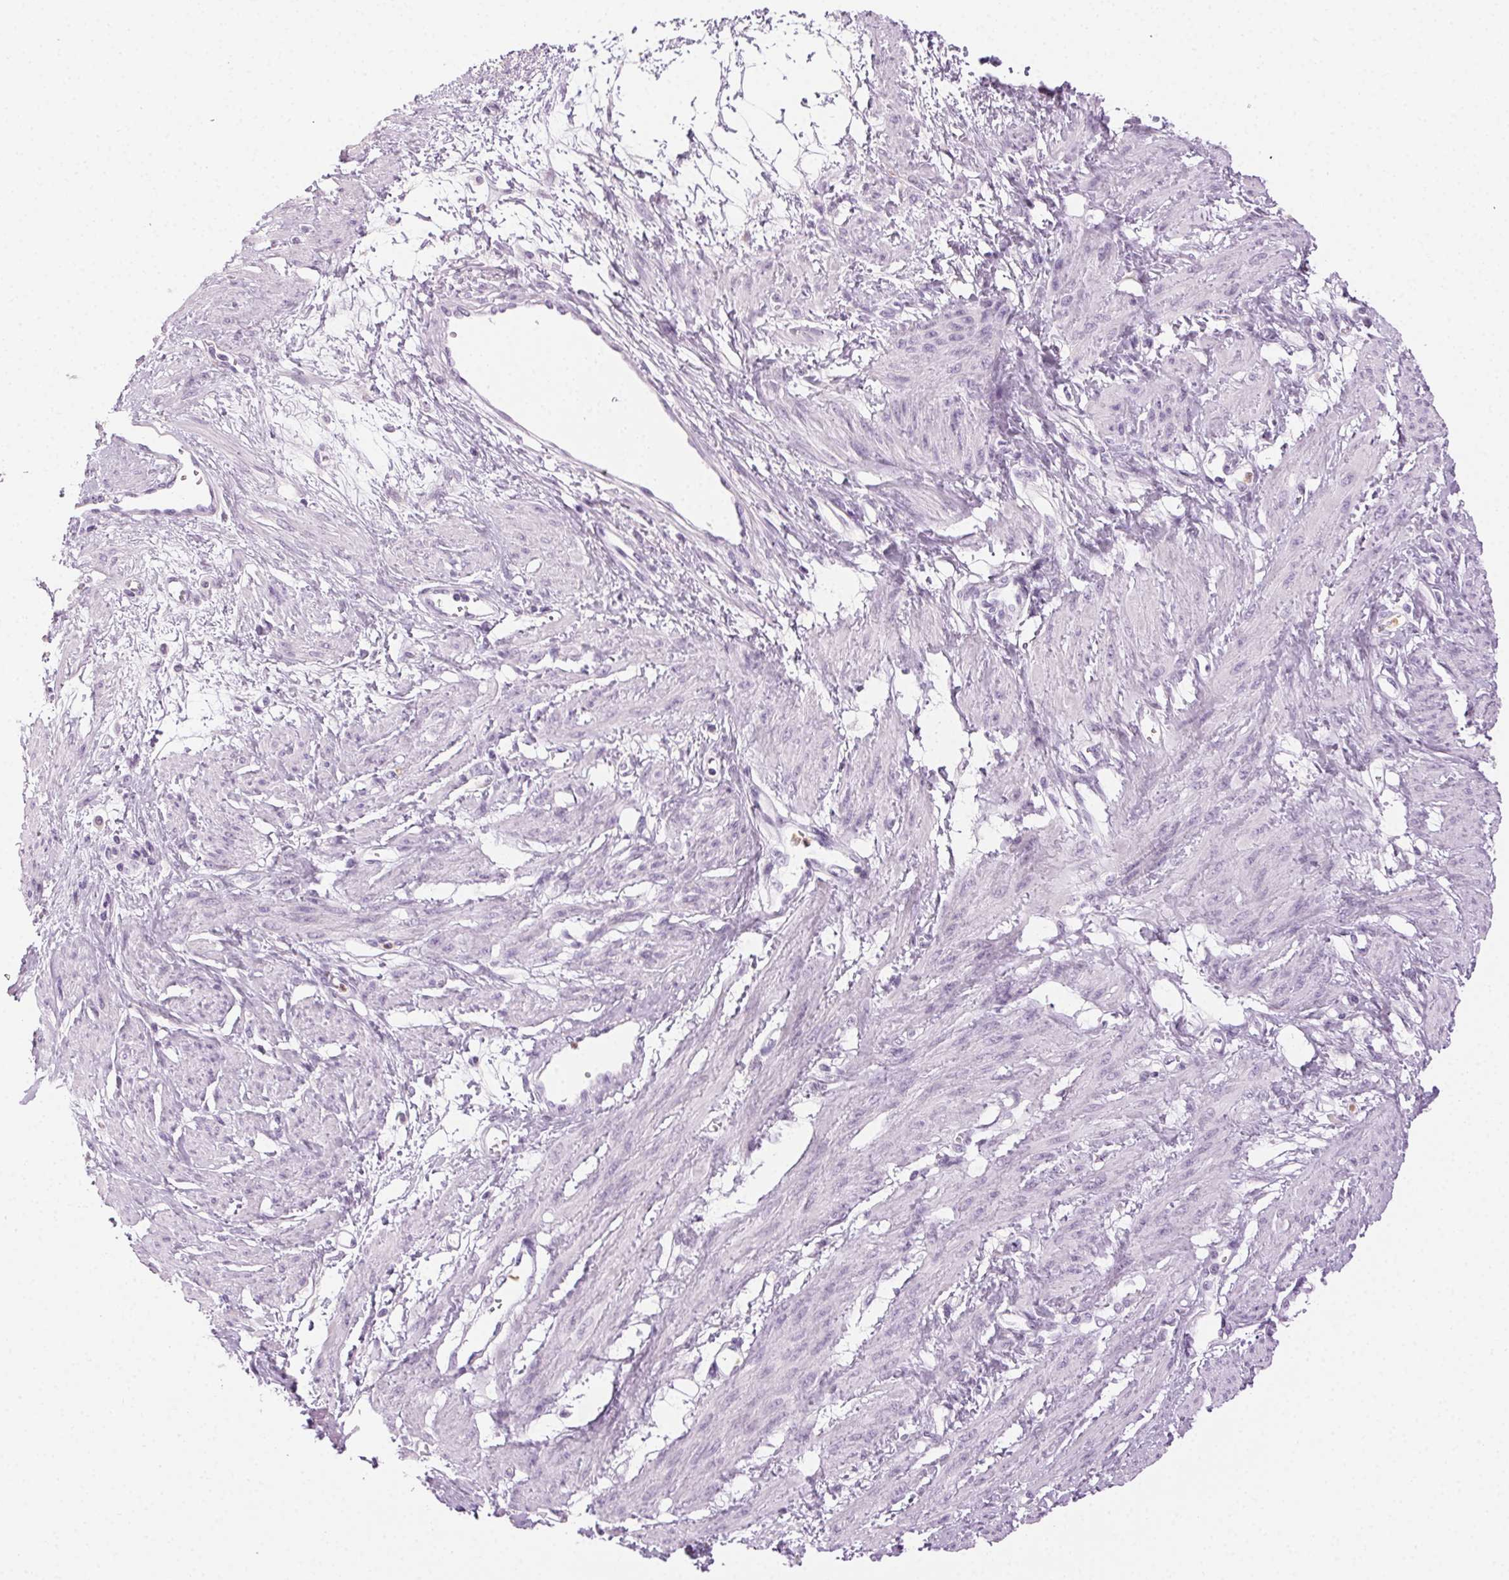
{"staining": {"intensity": "negative", "quantity": "none", "location": "none"}, "tissue": "smooth muscle", "cell_type": "Smooth muscle cells", "image_type": "normal", "snomed": [{"axis": "morphology", "description": "Normal tissue, NOS"}, {"axis": "topography", "description": "Smooth muscle"}, {"axis": "topography", "description": "Uterus"}], "caption": "Immunohistochemistry micrograph of benign smooth muscle: smooth muscle stained with DAB exhibits no significant protein expression in smooth muscle cells.", "gene": "MPO", "patient": {"sex": "female", "age": 39}}